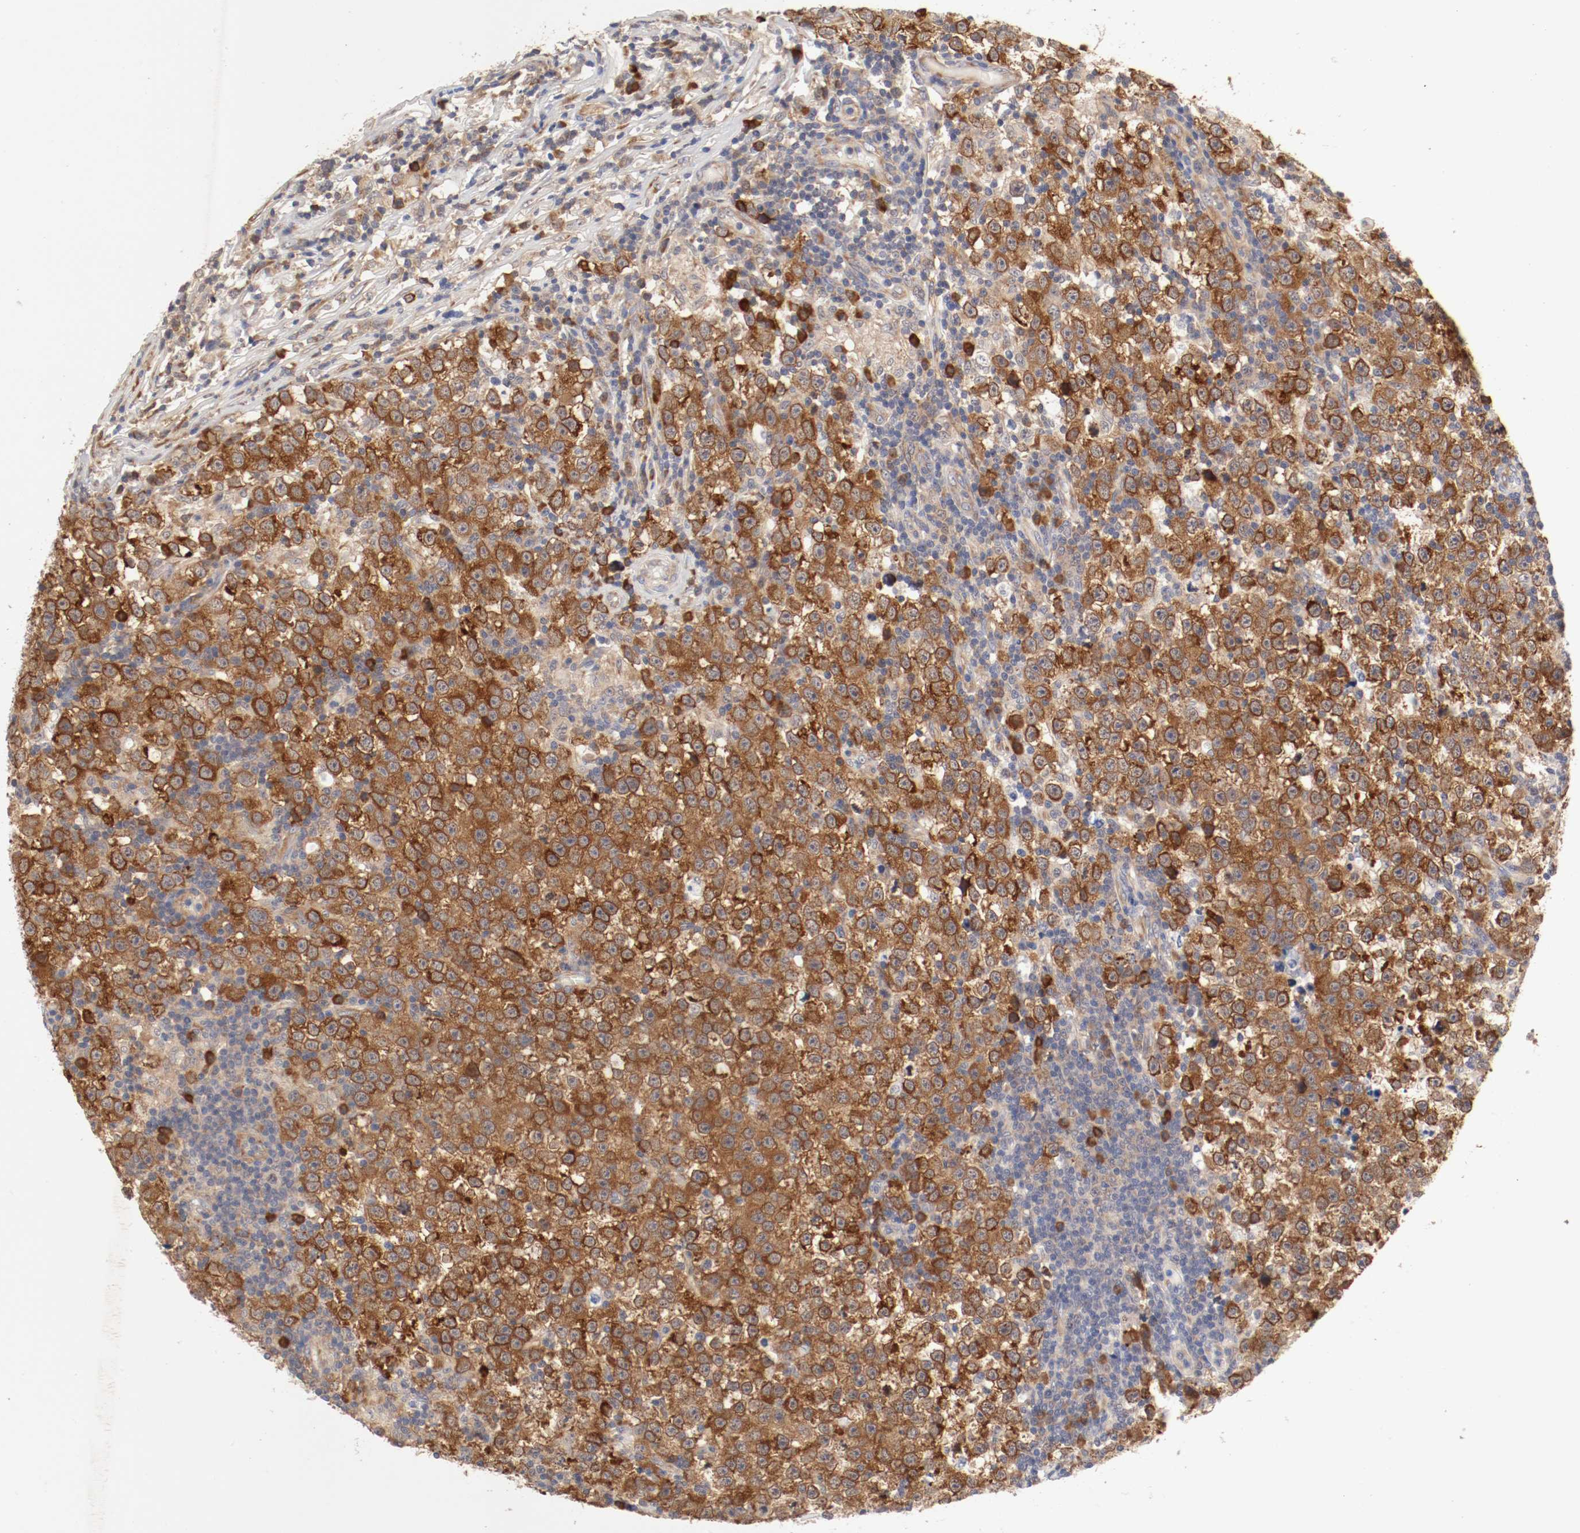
{"staining": {"intensity": "strong", "quantity": ">75%", "location": "cytoplasmic/membranous"}, "tissue": "testis cancer", "cell_type": "Tumor cells", "image_type": "cancer", "snomed": [{"axis": "morphology", "description": "Seminoma, NOS"}, {"axis": "topography", "description": "Testis"}], "caption": "A photomicrograph of human testis cancer stained for a protein demonstrates strong cytoplasmic/membranous brown staining in tumor cells.", "gene": "FKBP3", "patient": {"sex": "male", "age": 43}}